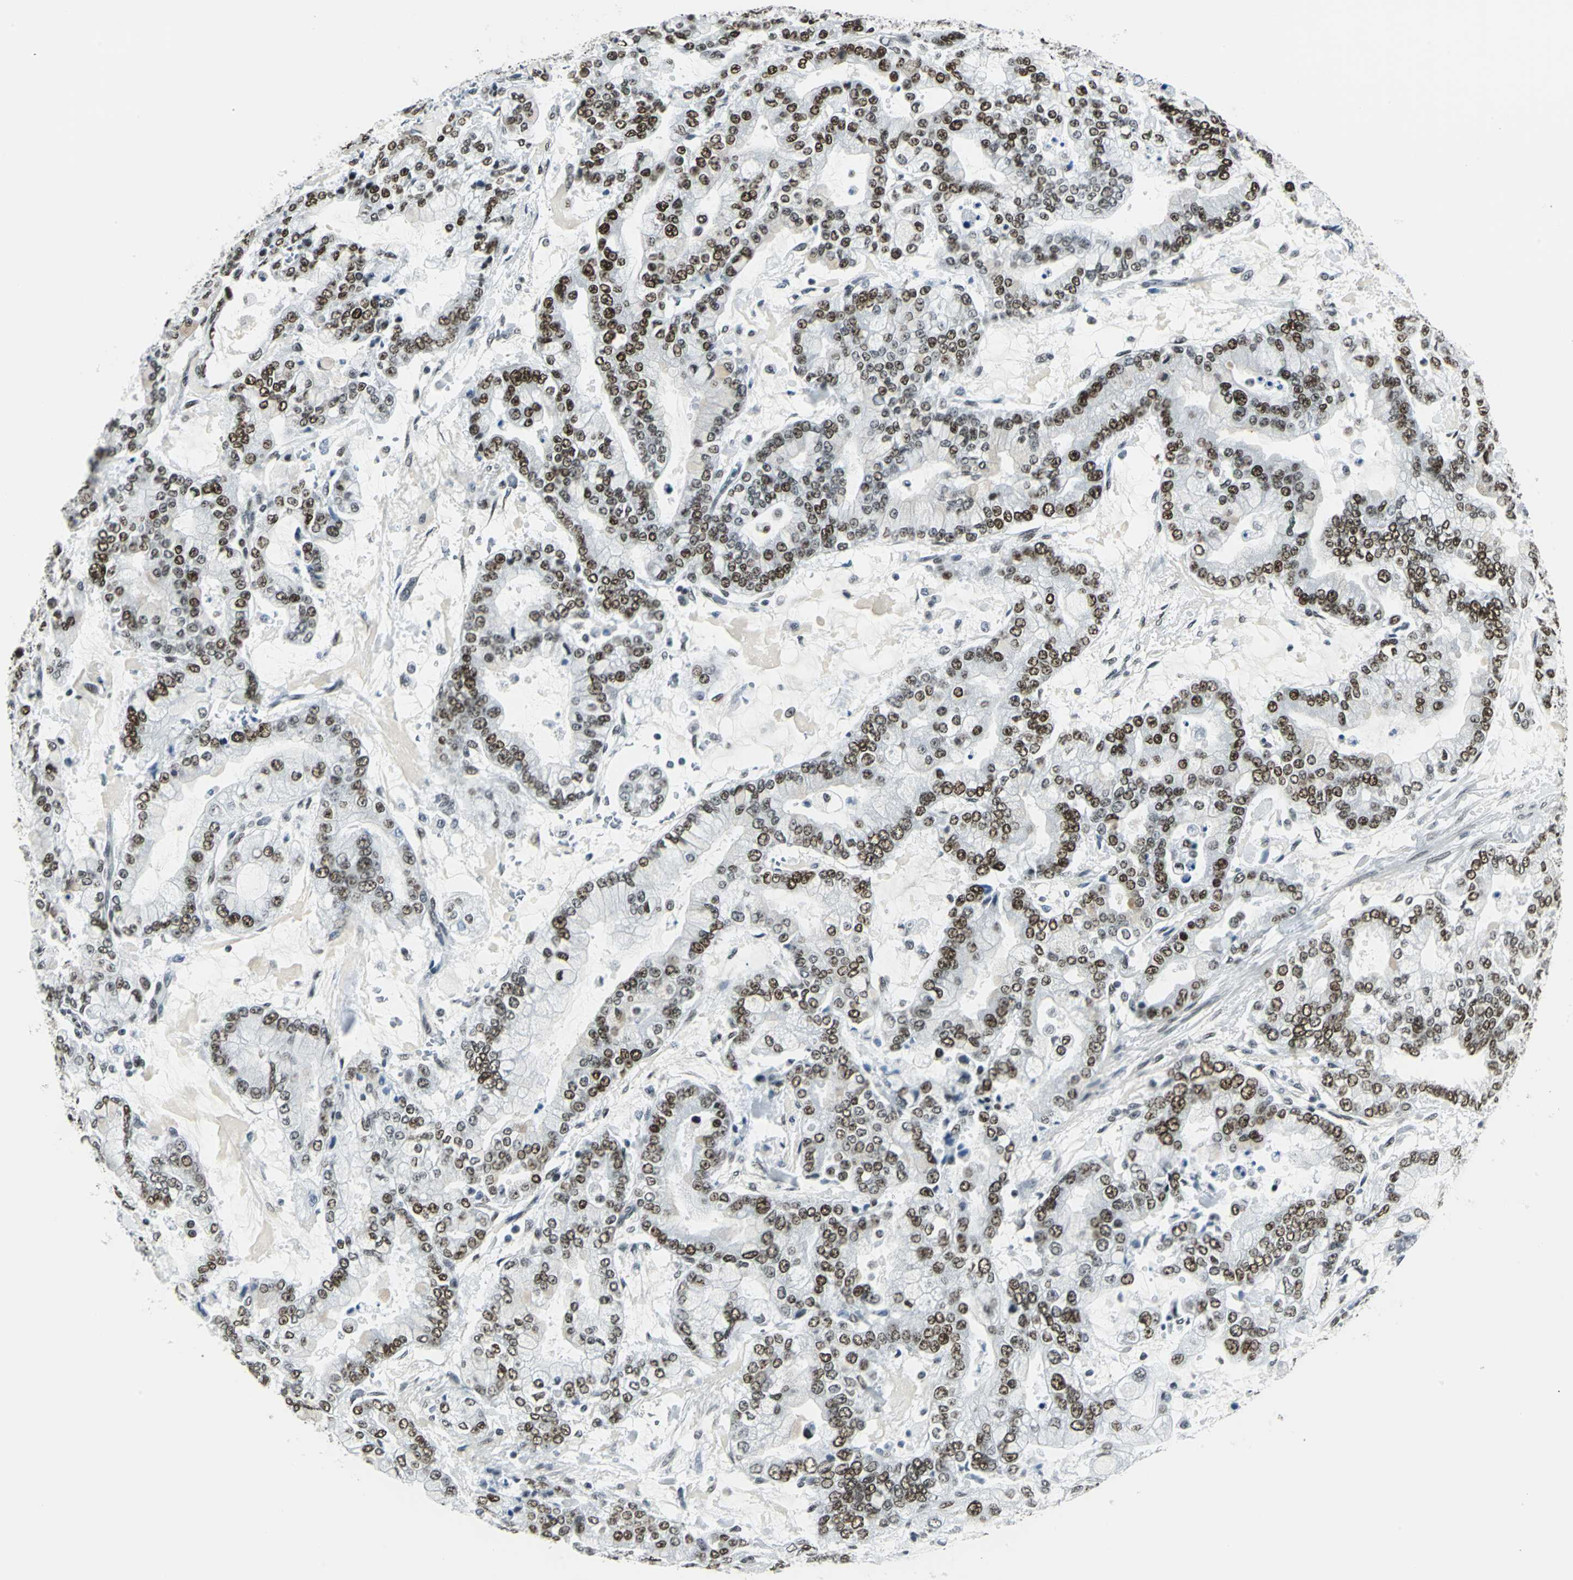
{"staining": {"intensity": "strong", "quantity": "25%-75%", "location": "nuclear"}, "tissue": "stomach cancer", "cell_type": "Tumor cells", "image_type": "cancer", "snomed": [{"axis": "morphology", "description": "Adenocarcinoma, NOS"}, {"axis": "topography", "description": "Stomach"}], "caption": "Adenocarcinoma (stomach) stained with a protein marker exhibits strong staining in tumor cells.", "gene": "ADNP", "patient": {"sex": "male", "age": 76}}